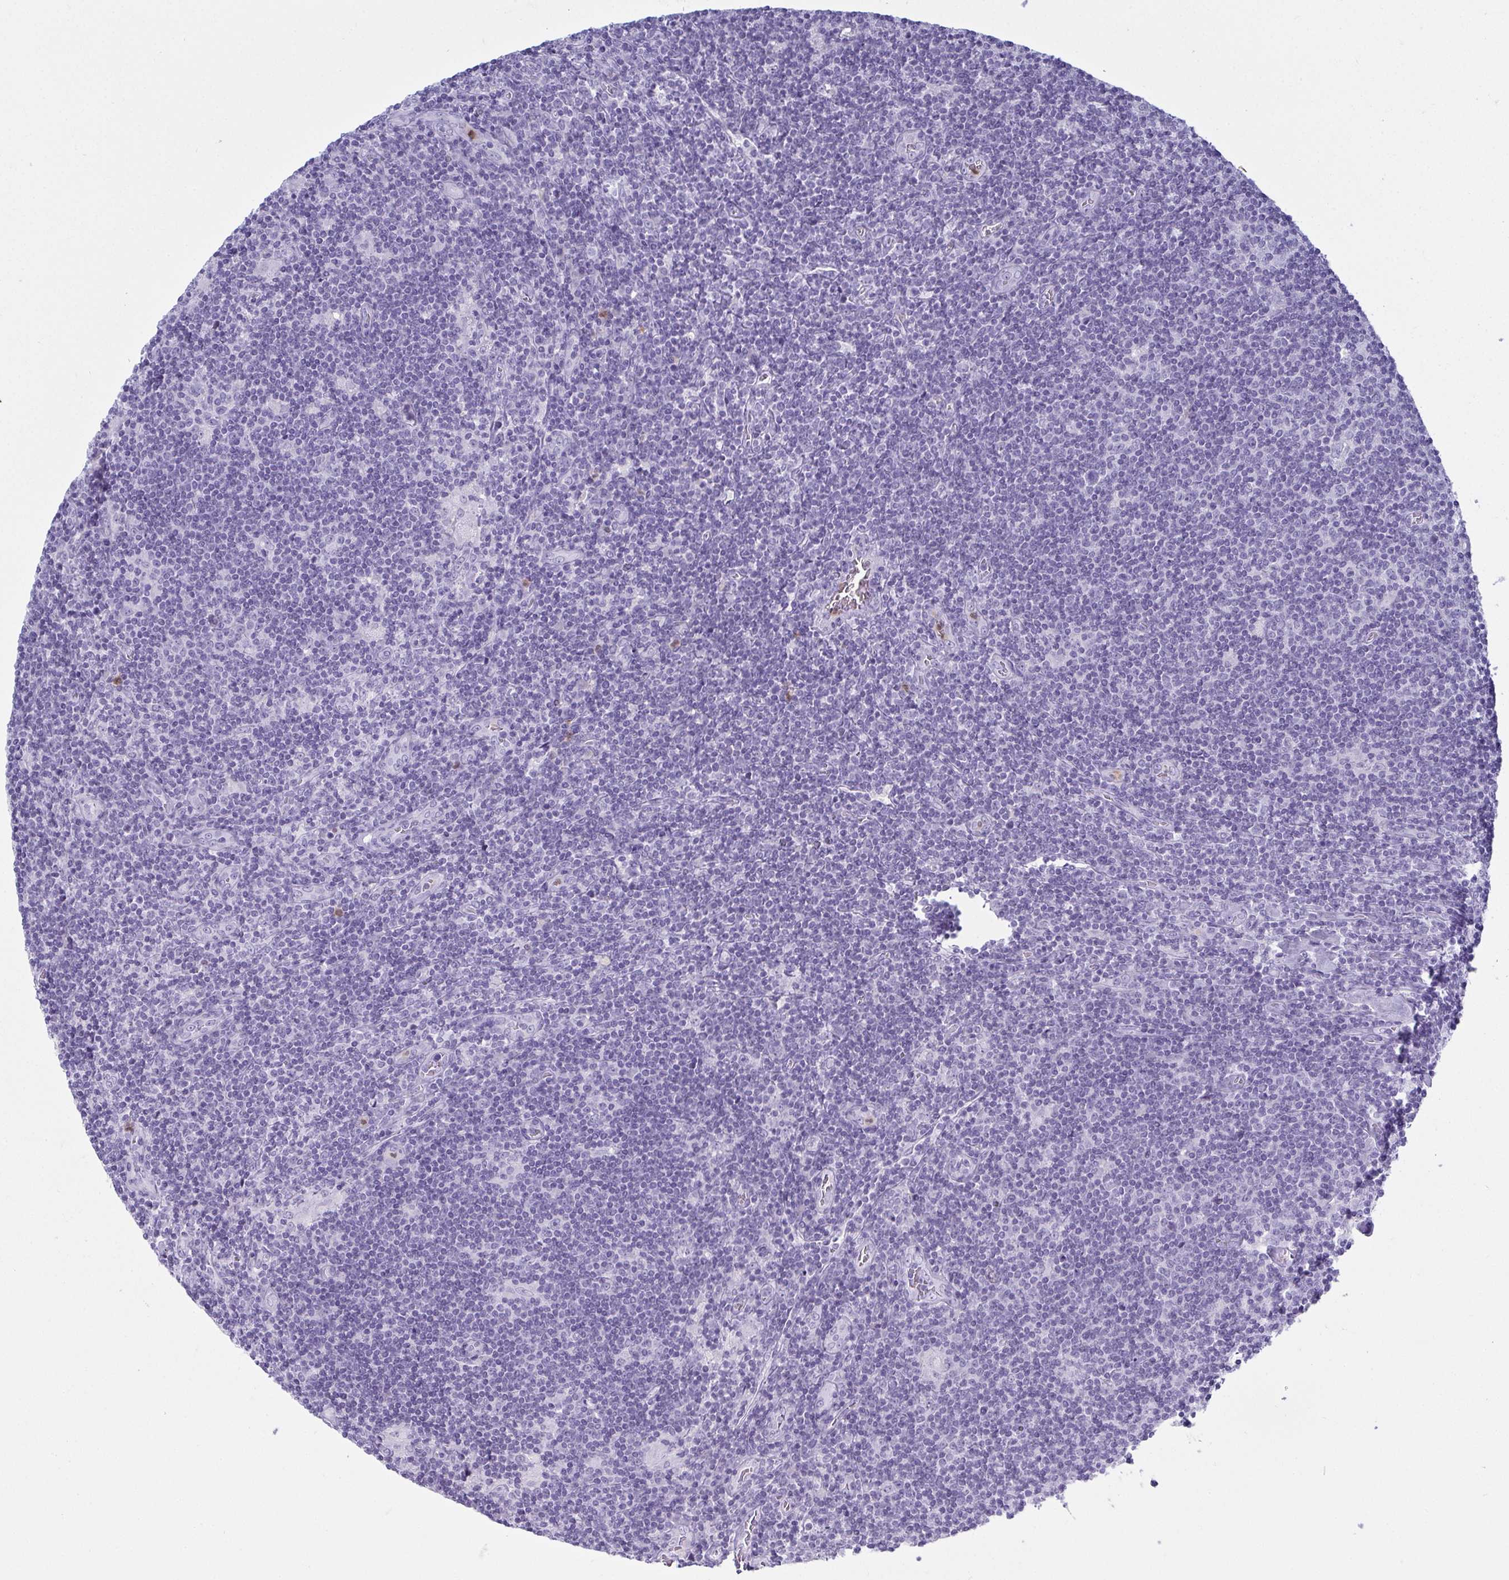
{"staining": {"intensity": "negative", "quantity": "none", "location": "none"}, "tissue": "lymphoma", "cell_type": "Tumor cells", "image_type": "cancer", "snomed": [{"axis": "morphology", "description": "Hodgkin's disease, NOS"}, {"axis": "topography", "description": "Lymph node"}], "caption": "Histopathology image shows no protein positivity in tumor cells of lymphoma tissue.", "gene": "SERPINB10", "patient": {"sex": "male", "age": 40}}